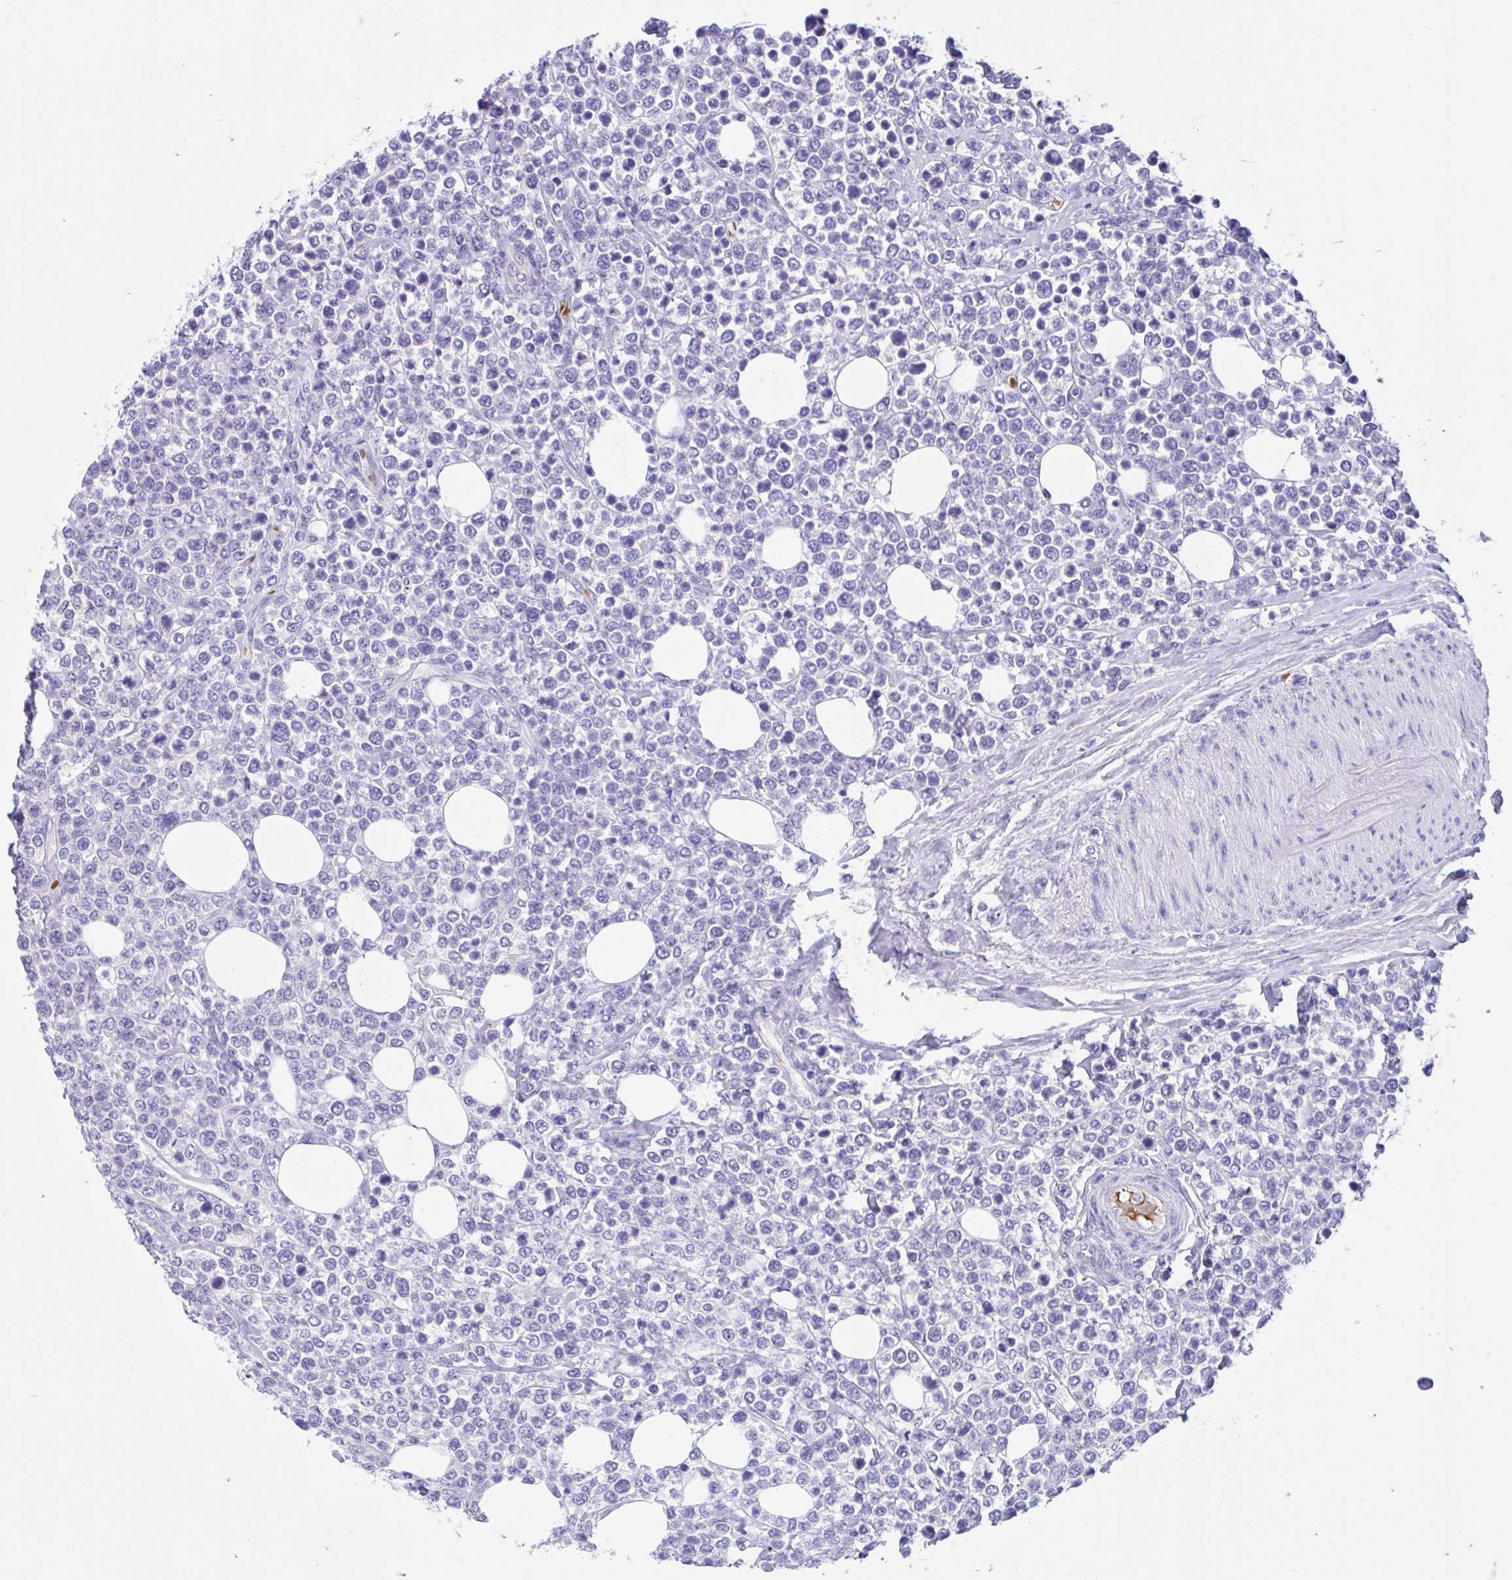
{"staining": {"intensity": "negative", "quantity": "none", "location": "none"}, "tissue": "lymphoma", "cell_type": "Tumor cells", "image_type": "cancer", "snomed": [{"axis": "morphology", "description": "Malignant lymphoma, non-Hodgkin's type, Low grade"}, {"axis": "topography", "description": "Lymph node"}], "caption": "This is an IHC image of human malignant lymphoma, non-Hodgkin's type (low-grade). There is no staining in tumor cells.", "gene": "TMEM79", "patient": {"sex": "male", "age": 60}}